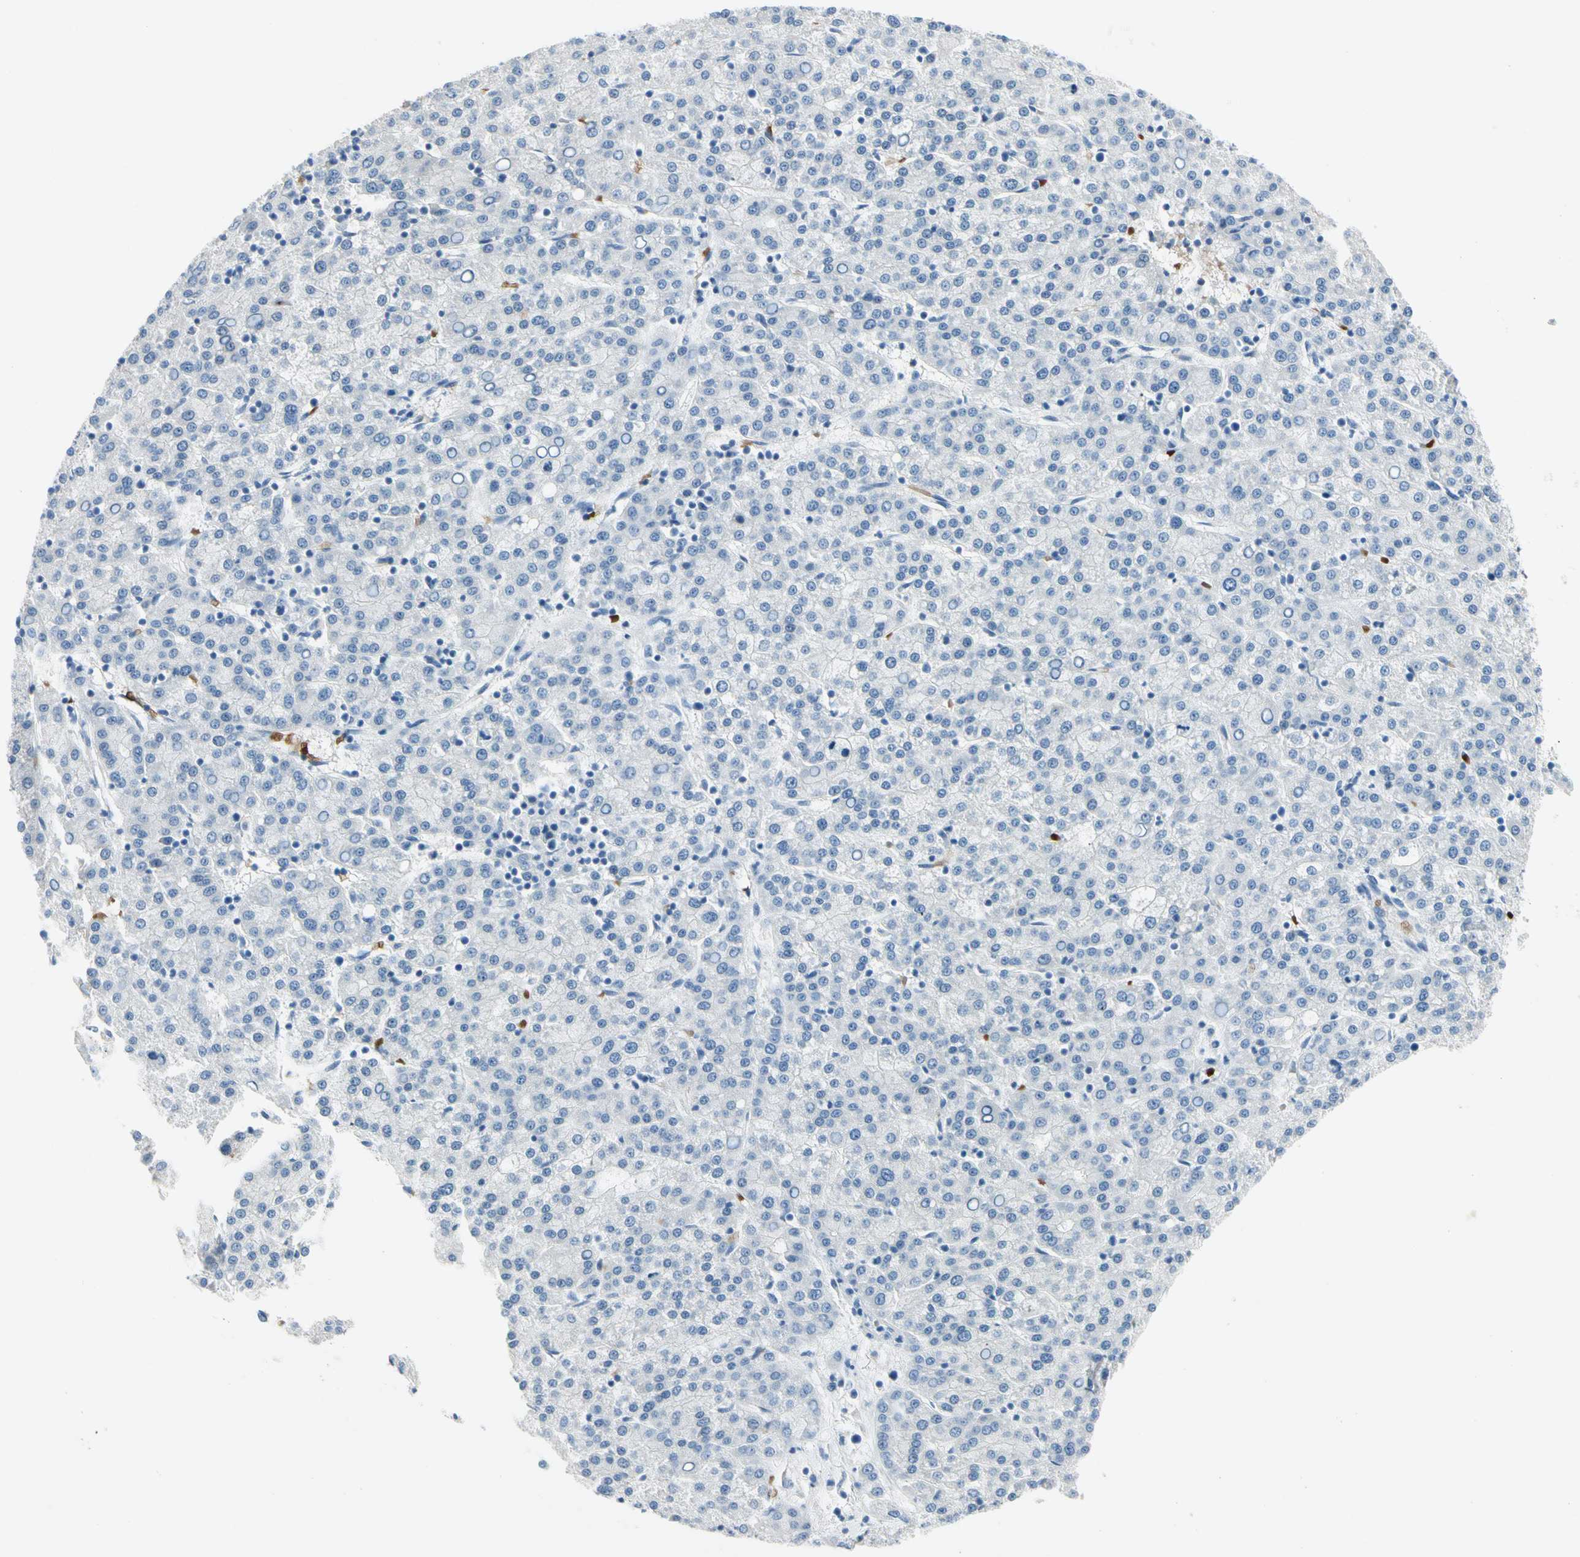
{"staining": {"intensity": "negative", "quantity": "none", "location": "none"}, "tissue": "liver cancer", "cell_type": "Tumor cells", "image_type": "cancer", "snomed": [{"axis": "morphology", "description": "Carcinoma, Hepatocellular, NOS"}, {"axis": "topography", "description": "Liver"}], "caption": "High magnification brightfield microscopy of hepatocellular carcinoma (liver) stained with DAB (3,3'-diaminobenzidine) (brown) and counterstained with hematoxylin (blue): tumor cells show no significant positivity.", "gene": "CA1", "patient": {"sex": "female", "age": 58}}